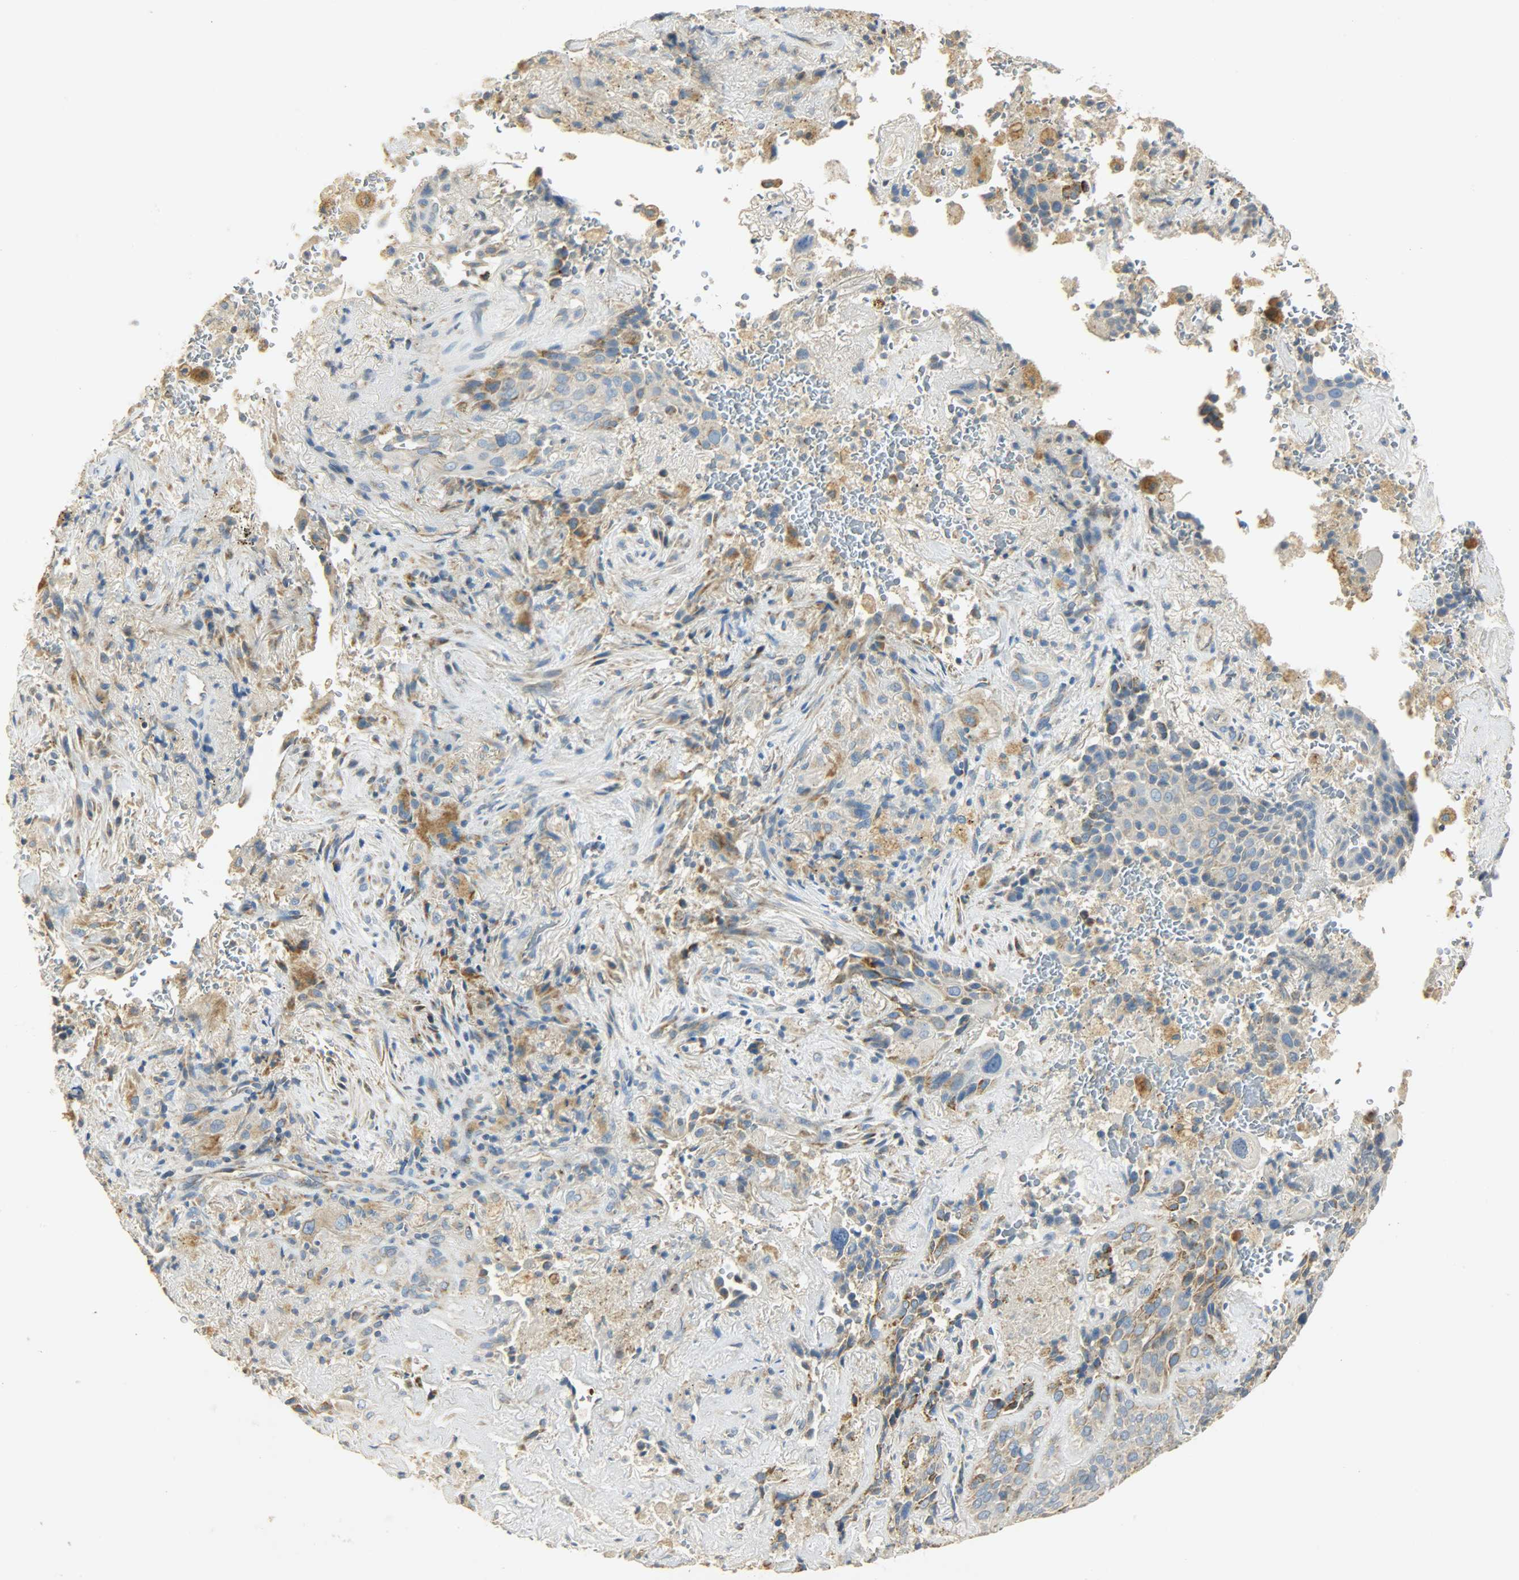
{"staining": {"intensity": "moderate", "quantity": ">75%", "location": "cytoplasmic/membranous"}, "tissue": "lung cancer", "cell_type": "Tumor cells", "image_type": "cancer", "snomed": [{"axis": "morphology", "description": "Squamous cell carcinoma, NOS"}, {"axis": "topography", "description": "Lung"}], "caption": "Lung cancer (squamous cell carcinoma) tissue exhibits moderate cytoplasmic/membranous expression in approximately >75% of tumor cells, visualized by immunohistochemistry. Nuclei are stained in blue.", "gene": "NNT", "patient": {"sex": "male", "age": 54}}